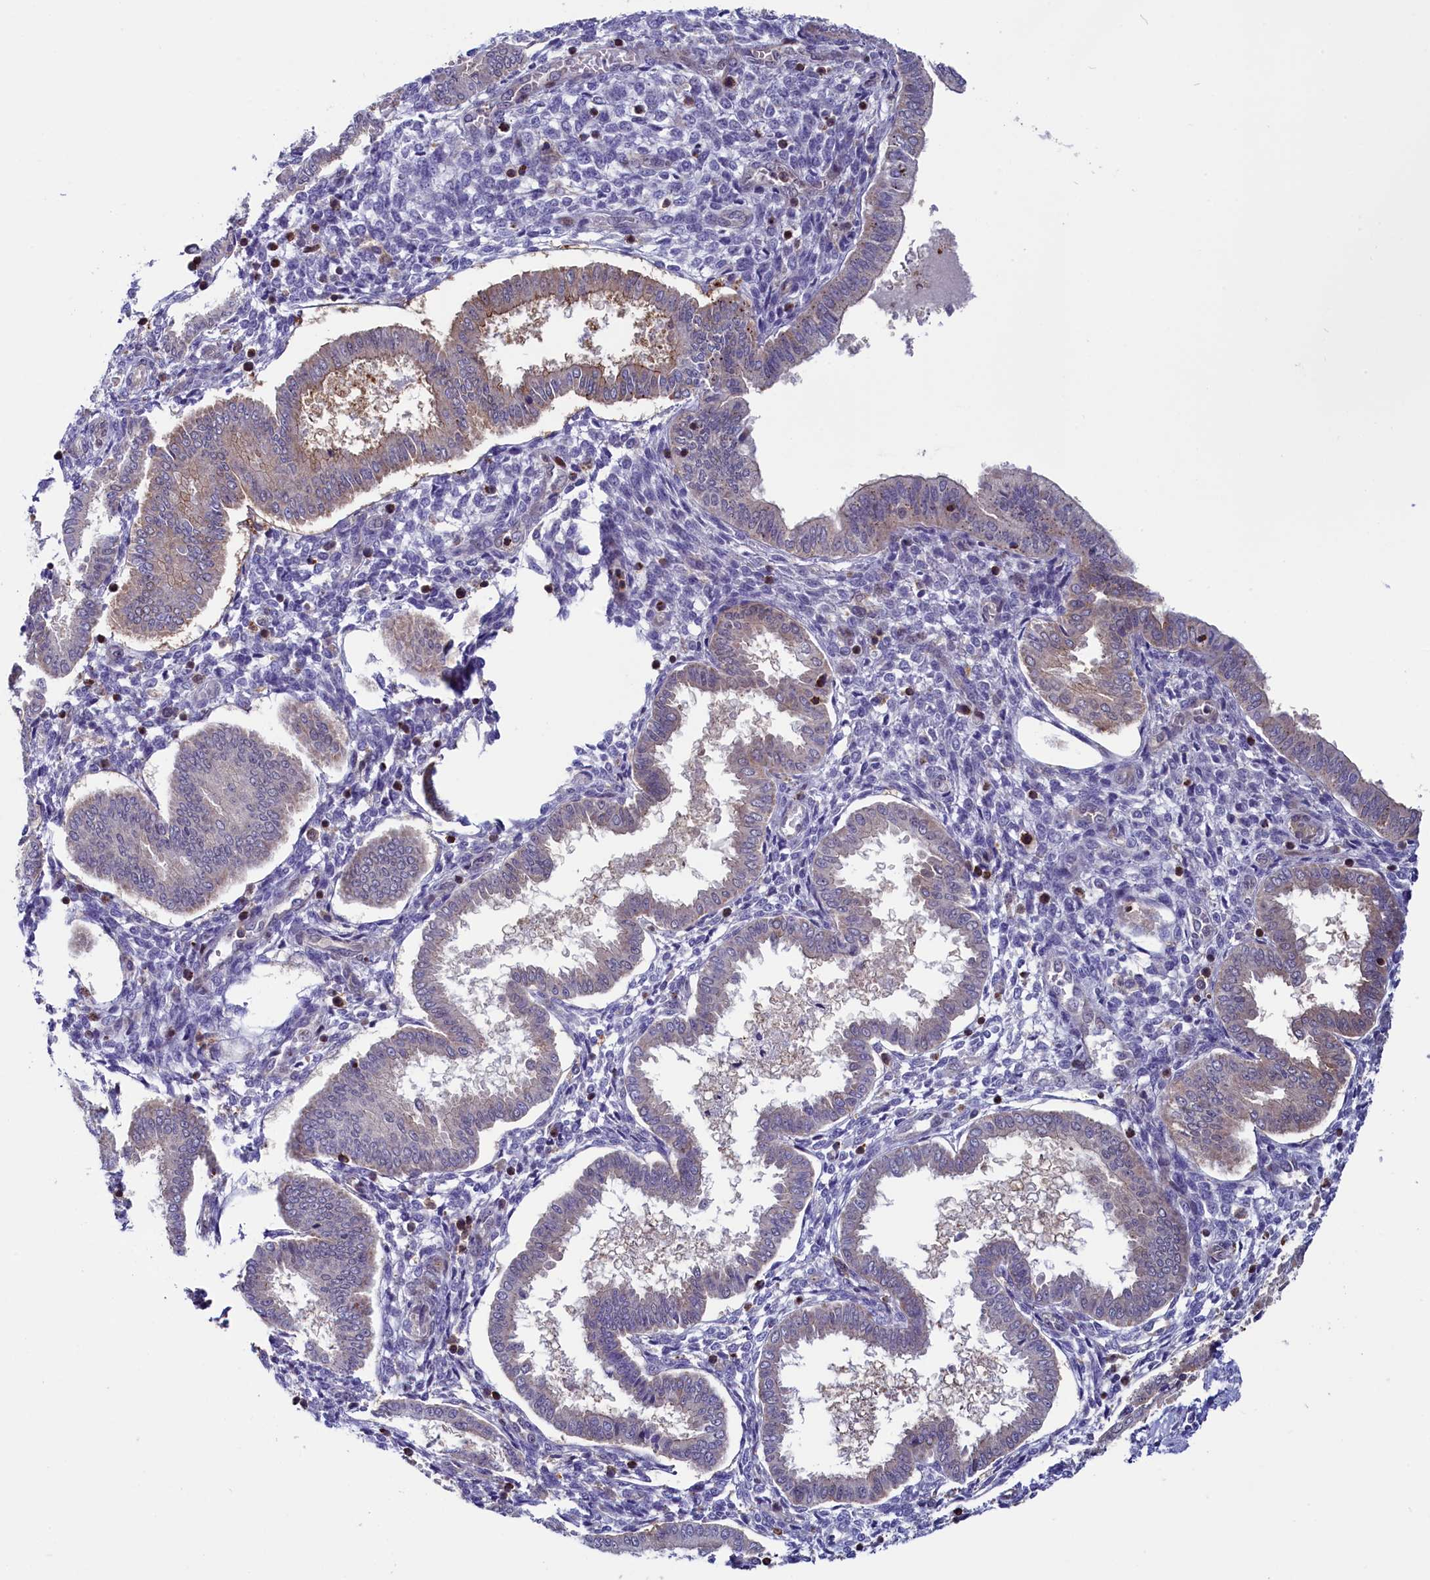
{"staining": {"intensity": "negative", "quantity": "none", "location": "none"}, "tissue": "endometrium", "cell_type": "Cells in endometrial stroma", "image_type": "normal", "snomed": [{"axis": "morphology", "description": "Normal tissue, NOS"}, {"axis": "topography", "description": "Endometrium"}], "caption": "This is an immunohistochemistry histopathology image of unremarkable human endometrium. There is no staining in cells in endometrial stroma.", "gene": "CIAPIN1", "patient": {"sex": "female", "age": 24}}